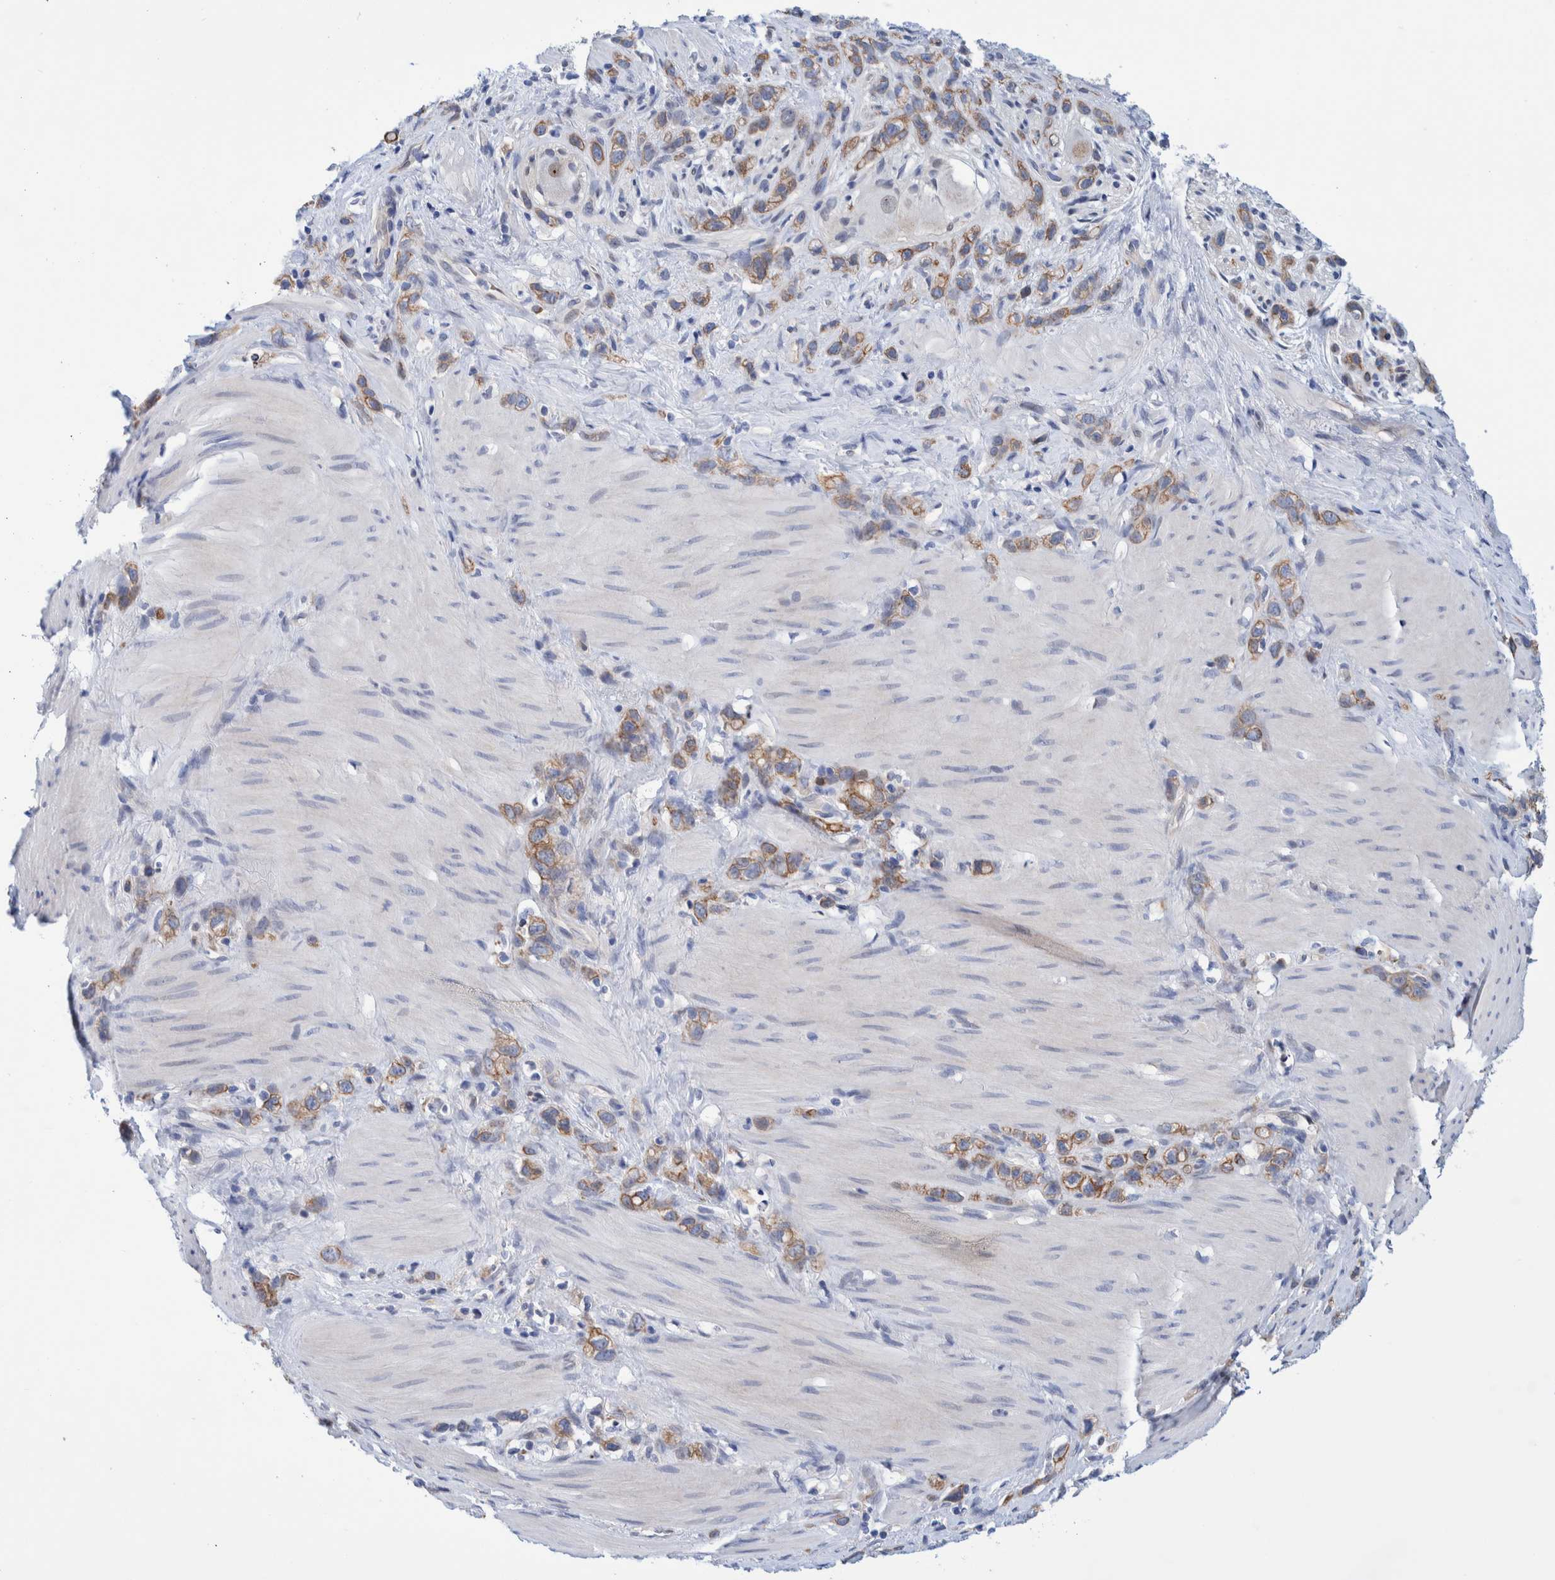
{"staining": {"intensity": "moderate", "quantity": ">75%", "location": "cytoplasmic/membranous"}, "tissue": "stomach cancer", "cell_type": "Tumor cells", "image_type": "cancer", "snomed": [{"axis": "morphology", "description": "Normal tissue, NOS"}, {"axis": "morphology", "description": "Adenocarcinoma, NOS"}, {"axis": "morphology", "description": "Adenocarcinoma, High grade"}, {"axis": "topography", "description": "Stomach, upper"}, {"axis": "topography", "description": "Stomach"}], "caption": "Tumor cells exhibit medium levels of moderate cytoplasmic/membranous expression in approximately >75% of cells in human stomach cancer. Using DAB (3,3'-diaminobenzidine) (brown) and hematoxylin (blue) stains, captured at high magnification using brightfield microscopy.", "gene": "PFAS", "patient": {"sex": "female", "age": 65}}